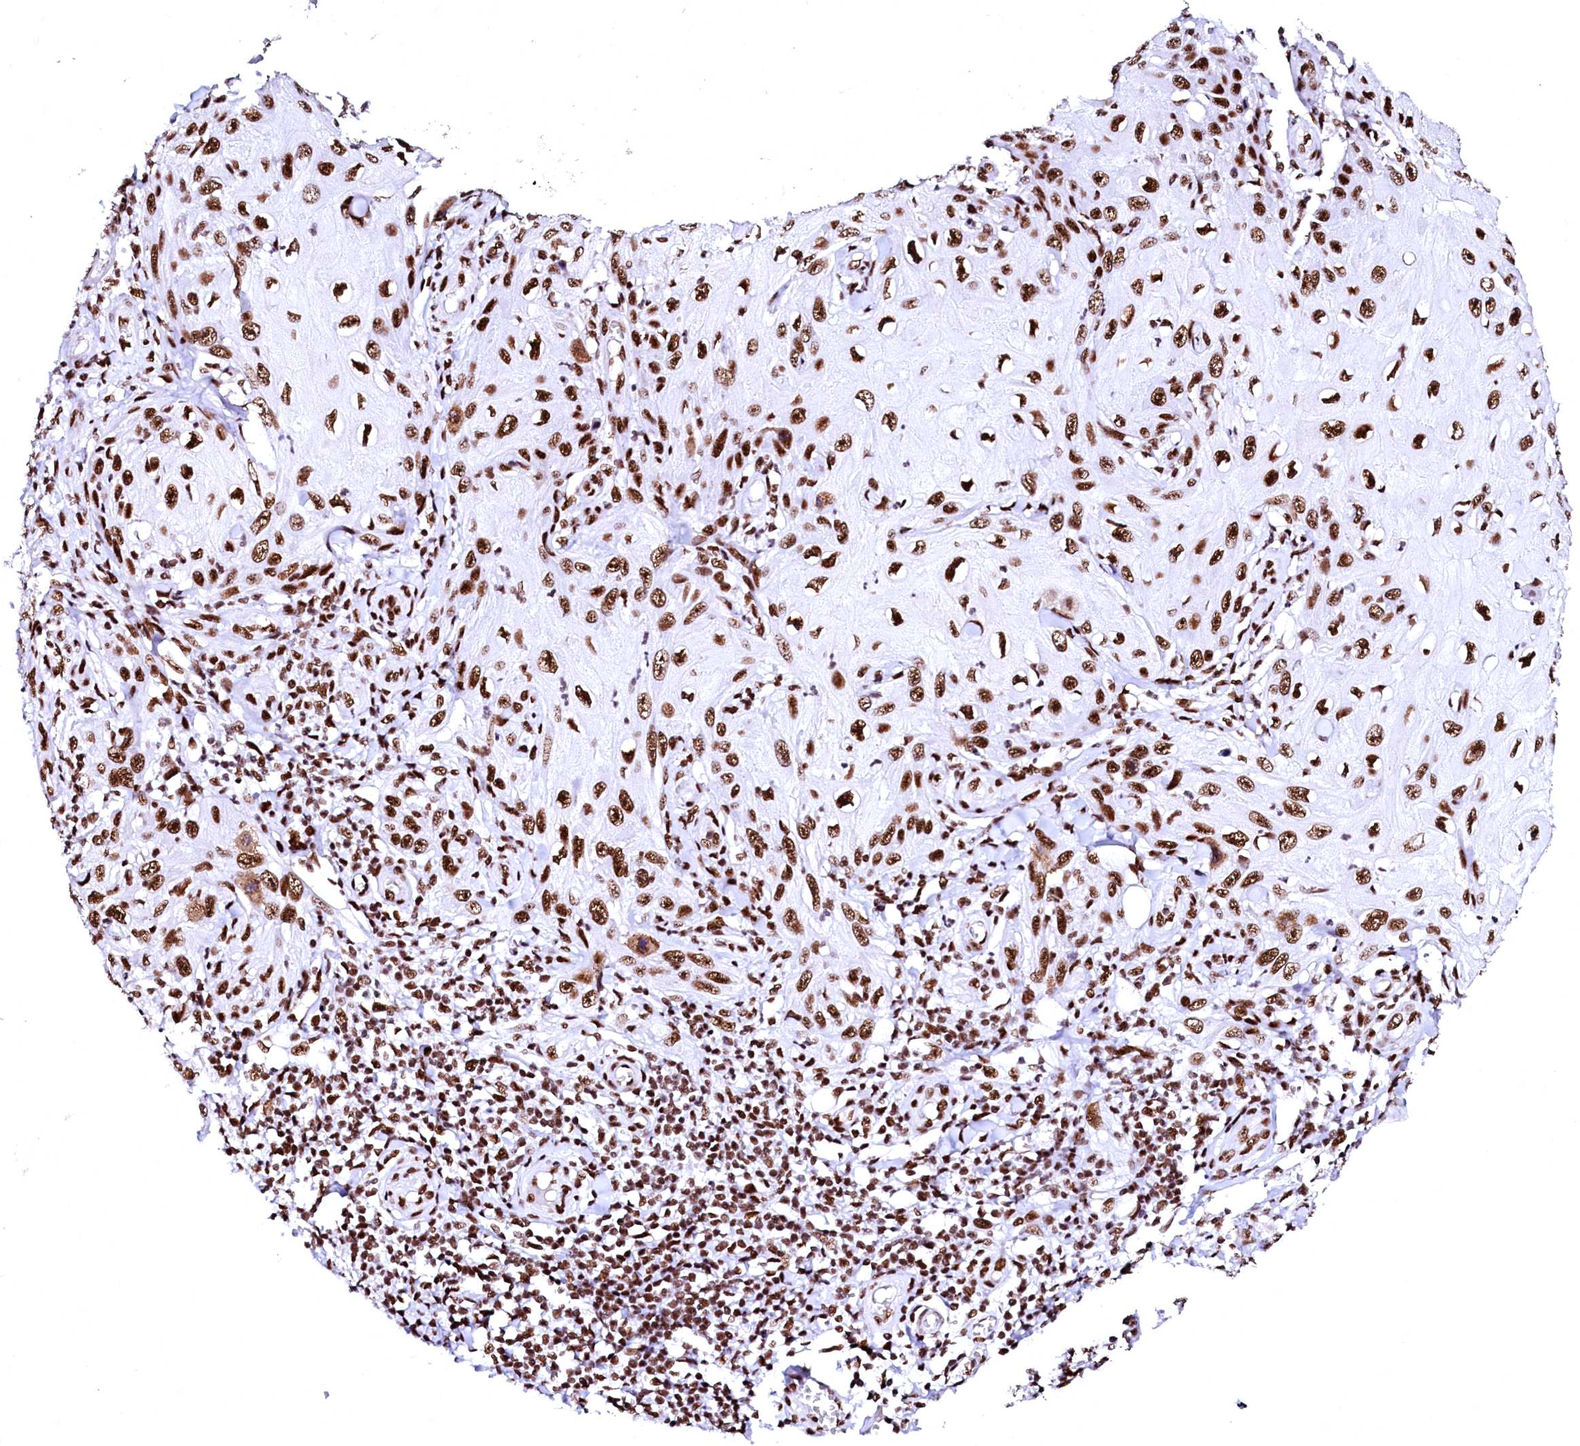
{"staining": {"intensity": "strong", "quantity": ">75%", "location": "nuclear"}, "tissue": "skin cancer", "cell_type": "Tumor cells", "image_type": "cancer", "snomed": [{"axis": "morphology", "description": "Squamous cell carcinoma, NOS"}, {"axis": "topography", "description": "Skin"}], "caption": "About >75% of tumor cells in human skin squamous cell carcinoma reveal strong nuclear protein staining as visualized by brown immunohistochemical staining.", "gene": "CPSF6", "patient": {"sex": "female", "age": 73}}